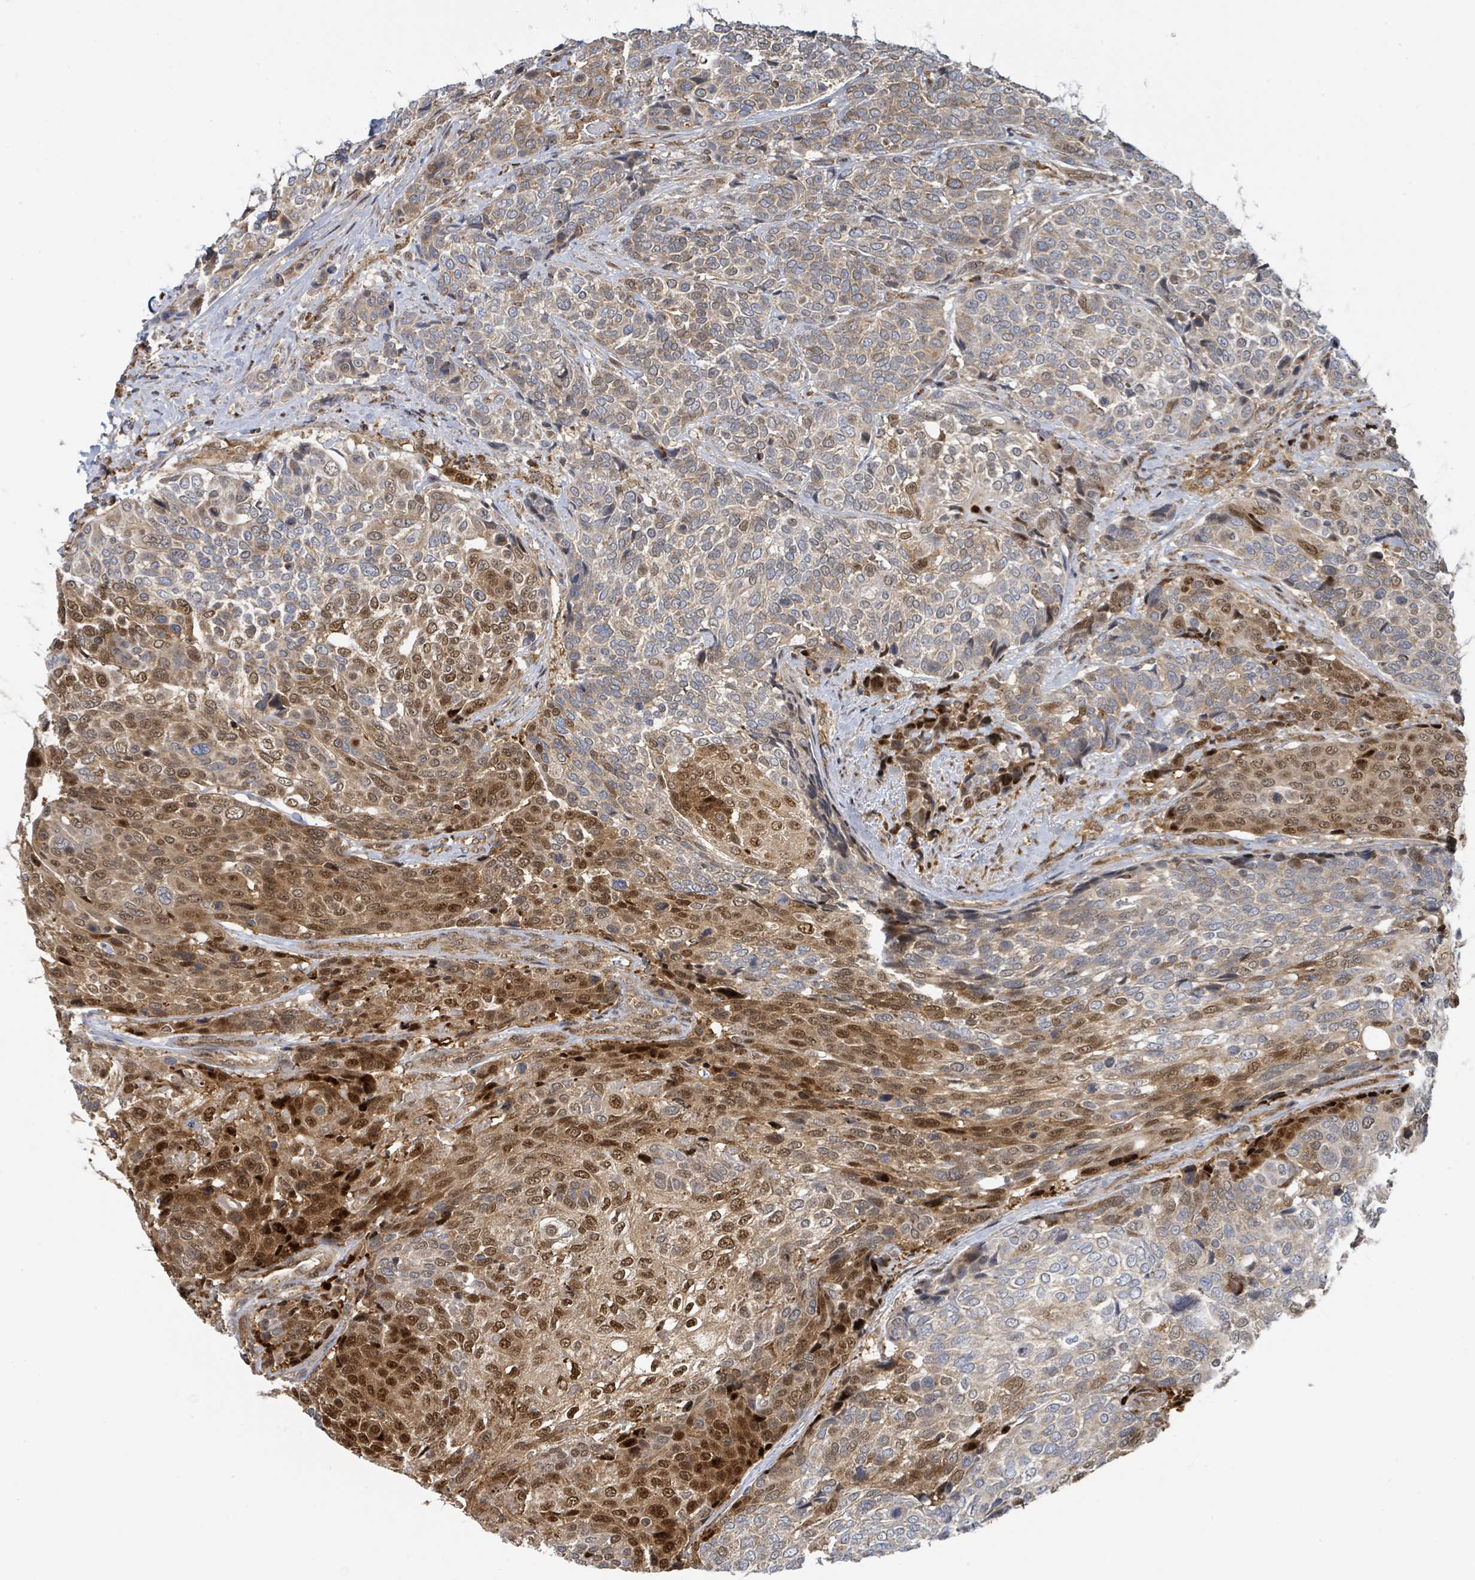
{"staining": {"intensity": "strong", "quantity": "25%-75%", "location": "cytoplasmic/membranous,nuclear"}, "tissue": "urothelial cancer", "cell_type": "Tumor cells", "image_type": "cancer", "snomed": [{"axis": "morphology", "description": "Urothelial carcinoma, High grade"}, {"axis": "topography", "description": "Urinary bladder"}], "caption": "Brown immunohistochemical staining in human high-grade urothelial carcinoma shows strong cytoplasmic/membranous and nuclear staining in about 25%-75% of tumor cells. The staining was performed using DAB (3,3'-diaminobenzidine), with brown indicating positive protein expression. Nuclei are stained blue with hematoxylin.", "gene": "PSMB7", "patient": {"sex": "female", "age": 70}}